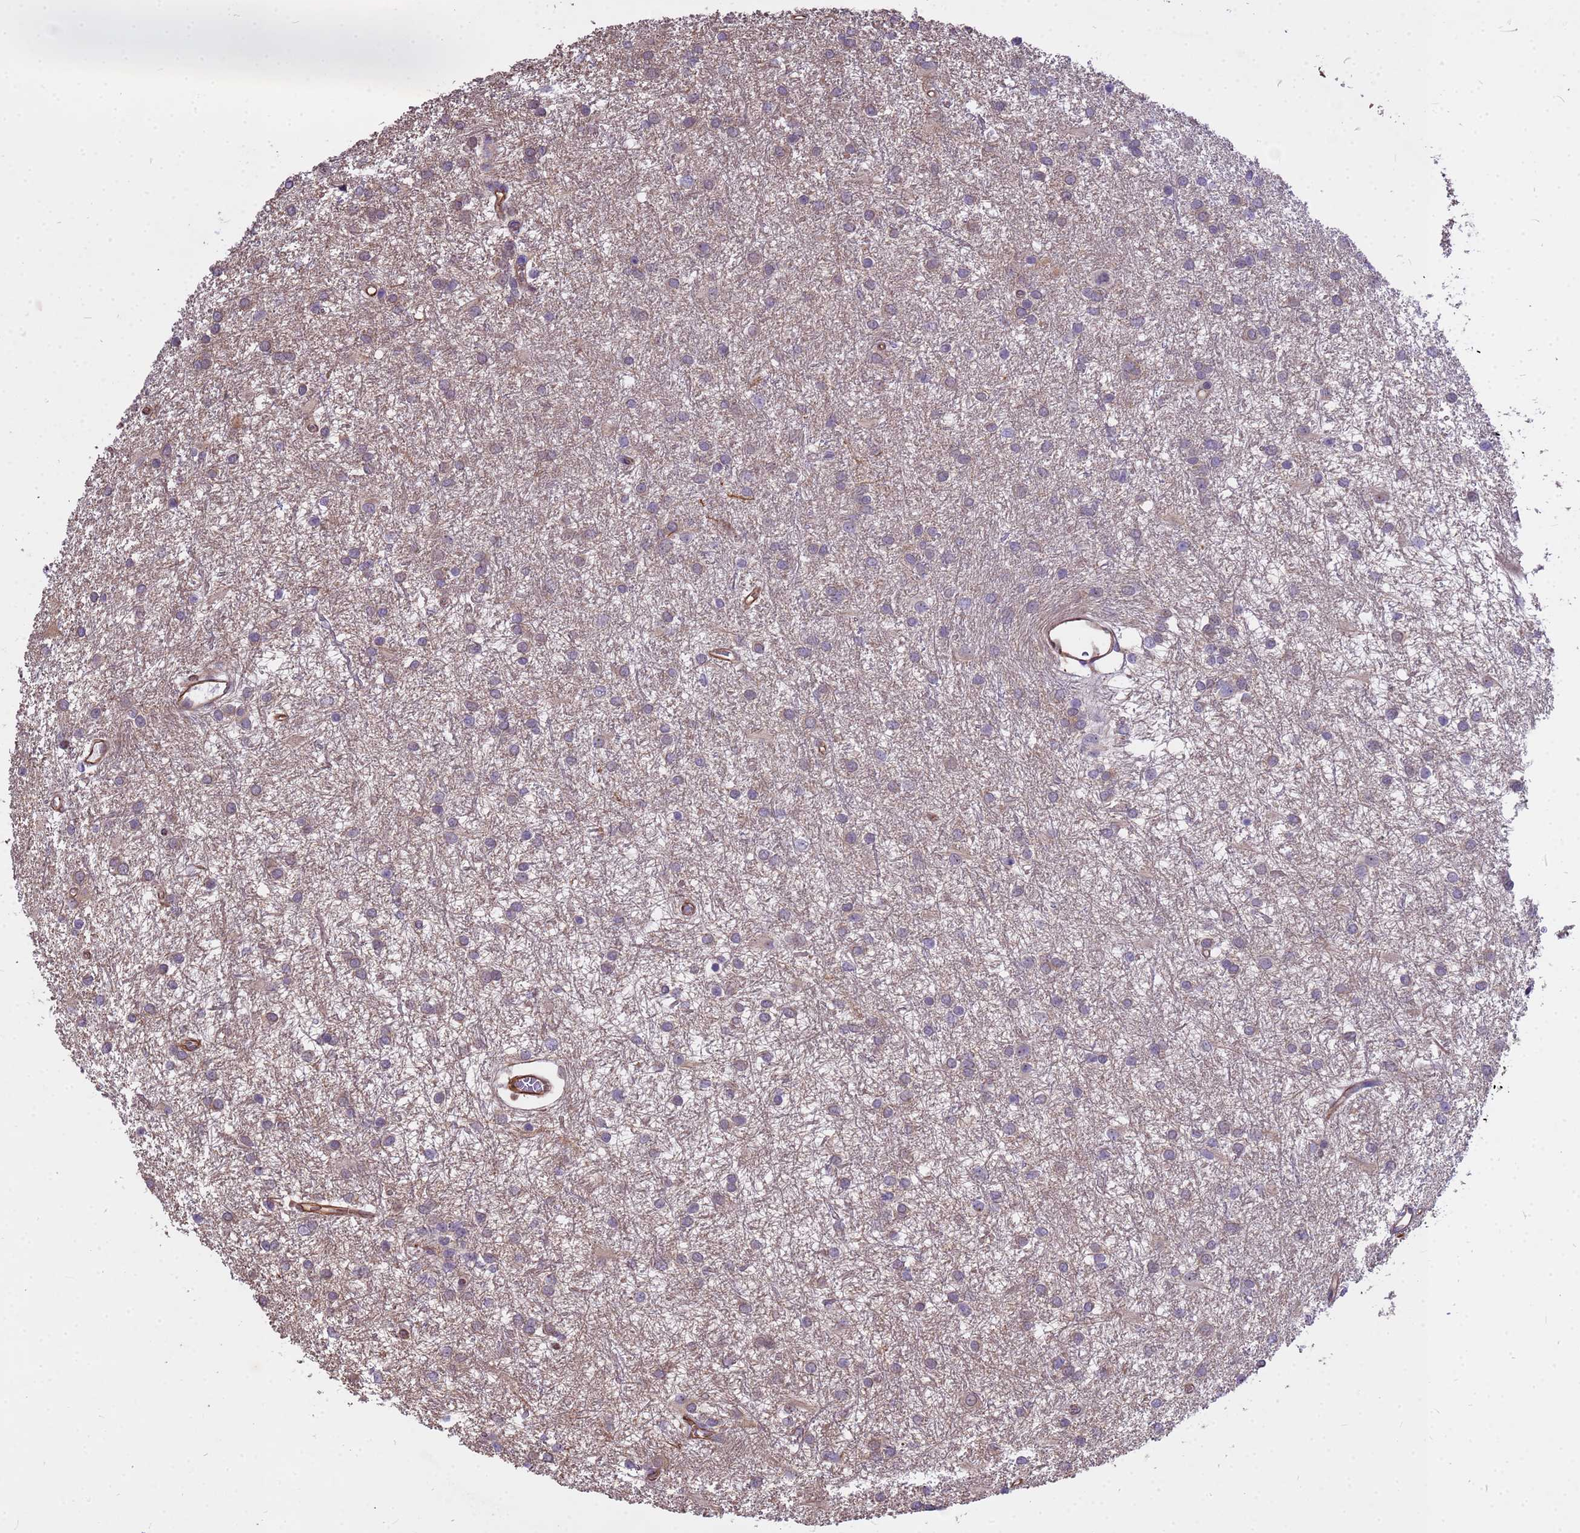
{"staining": {"intensity": "weak", "quantity": ">75%", "location": "cytoplasmic/membranous"}, "tissue": "glioma", "cell_type": "Tumor cells", "image_type": "cancer", "snomed": [{"axis": "morphology", "description": "Glioma, malignant, High grade"}, {"axis": "topography", "description": "Brain"}], "caption": "Immunohistochemistry staining of high-grade glioma (malignant), which displays low levels of weak cytoplasmic/membranous positivity in about >75% of tumor cells indicating weak cytoplasmic/membranous protein expression. The staining was performed using DAB (3,3'-diaminobenzidine) (brown) for protein detection and nuclei were counterstained in hematoxylin (blue).", "gene": "TCEAL3", "patient": {"sex": "female", "age": 50}}